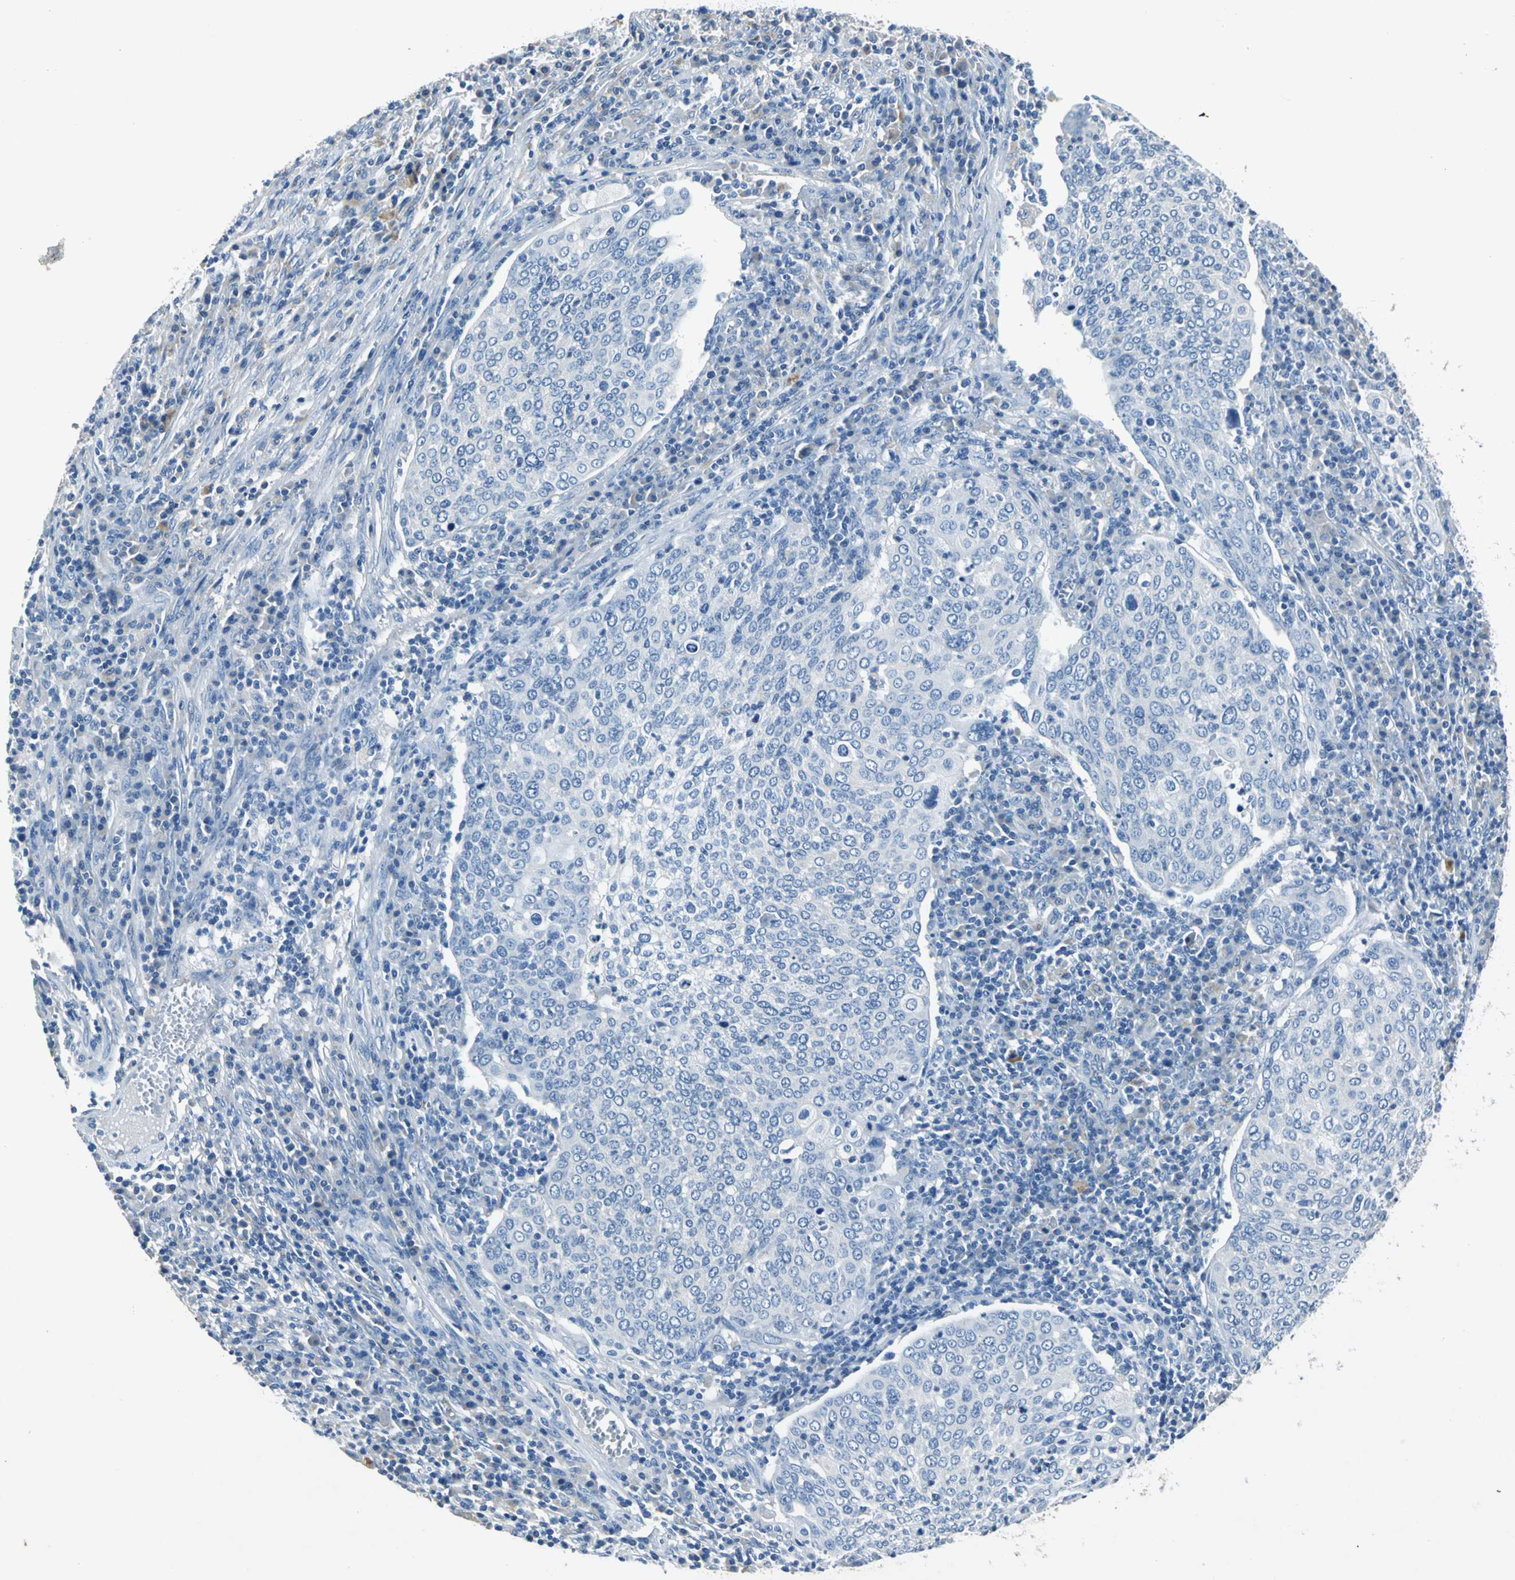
{"staining": {"intensity": "negative", "quantity": "none", "location": "none"}, "tissue": "cervical cancer", "cell_type": "Tumor cells", "image_type": "cancer", "snomed": [{"axis": "morphology", "description": "Squamous cell carcinoma, NOS"}, {"axis": "topography", "description": "Cervix"}], "caption": "Immunohistochemistry (IHC) of cervical squamous cell carcinoma shows no expression in tumor cells.", "gene": "EFNB3", "patient": {"sex": "female", "age": 40}}